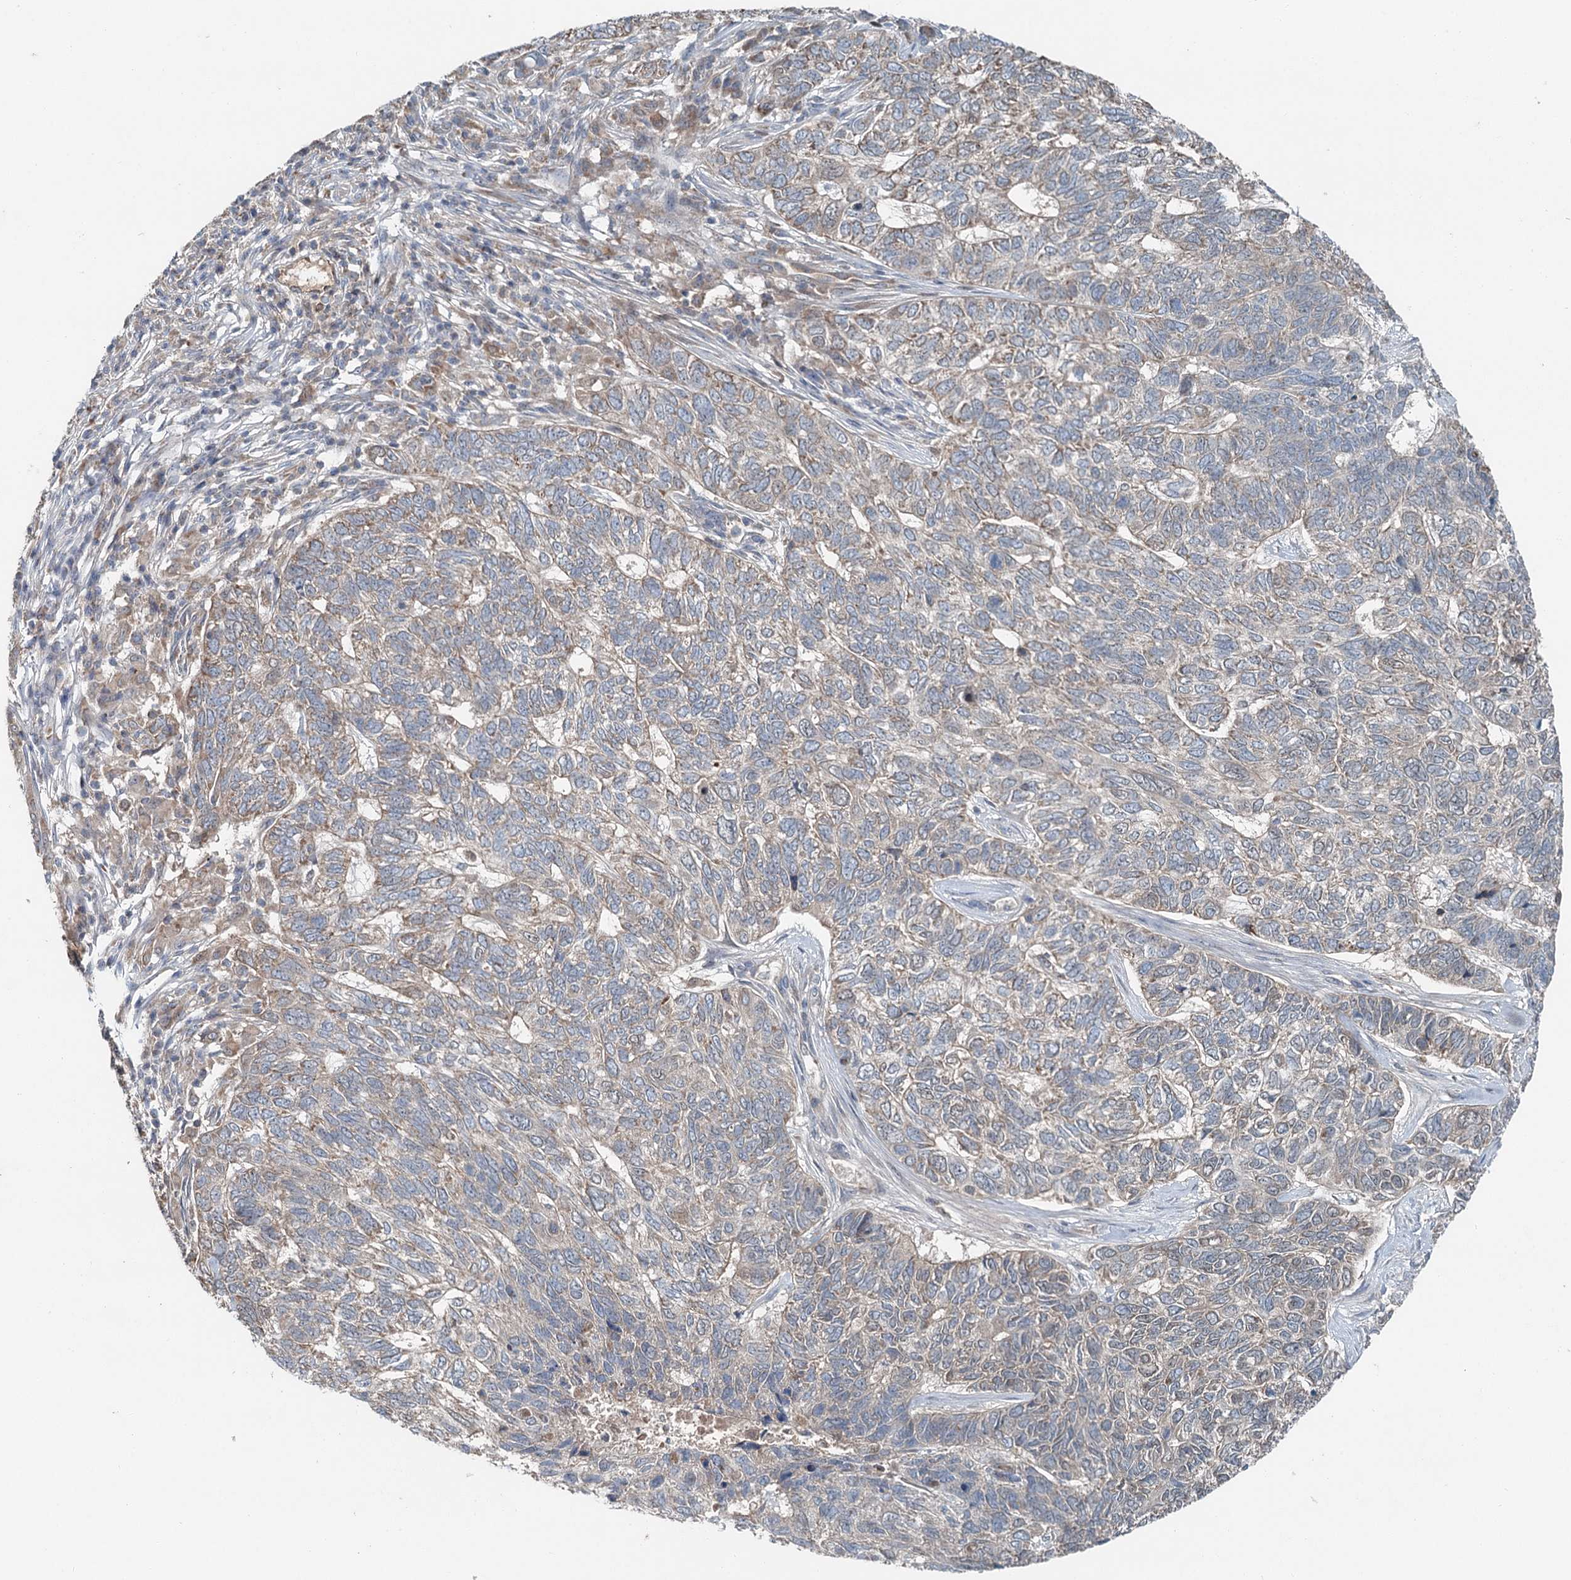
{"staining": {"intensity": "weak", "quantity": "25%-75%", "location": "cytoplasmic/membranous"}, "tissue": "skin cancer", "cell_type": "Tumor cells", "image_type": "cancer", "snomed": [{"axis": "morphology", "description": "Basal cell carcinoma"}, {"axis": "topography", "description": "Skin"}], "caption": "This micrograph shows immunohistochemistry (IHC) staining of basal cell carcinoma (skin), with low weak cytoplasmic/membranous staining in about 25%-75% of tumor cells.", "gene": "CHCHD5", "patient": {"sex": "female", "age": 65}}